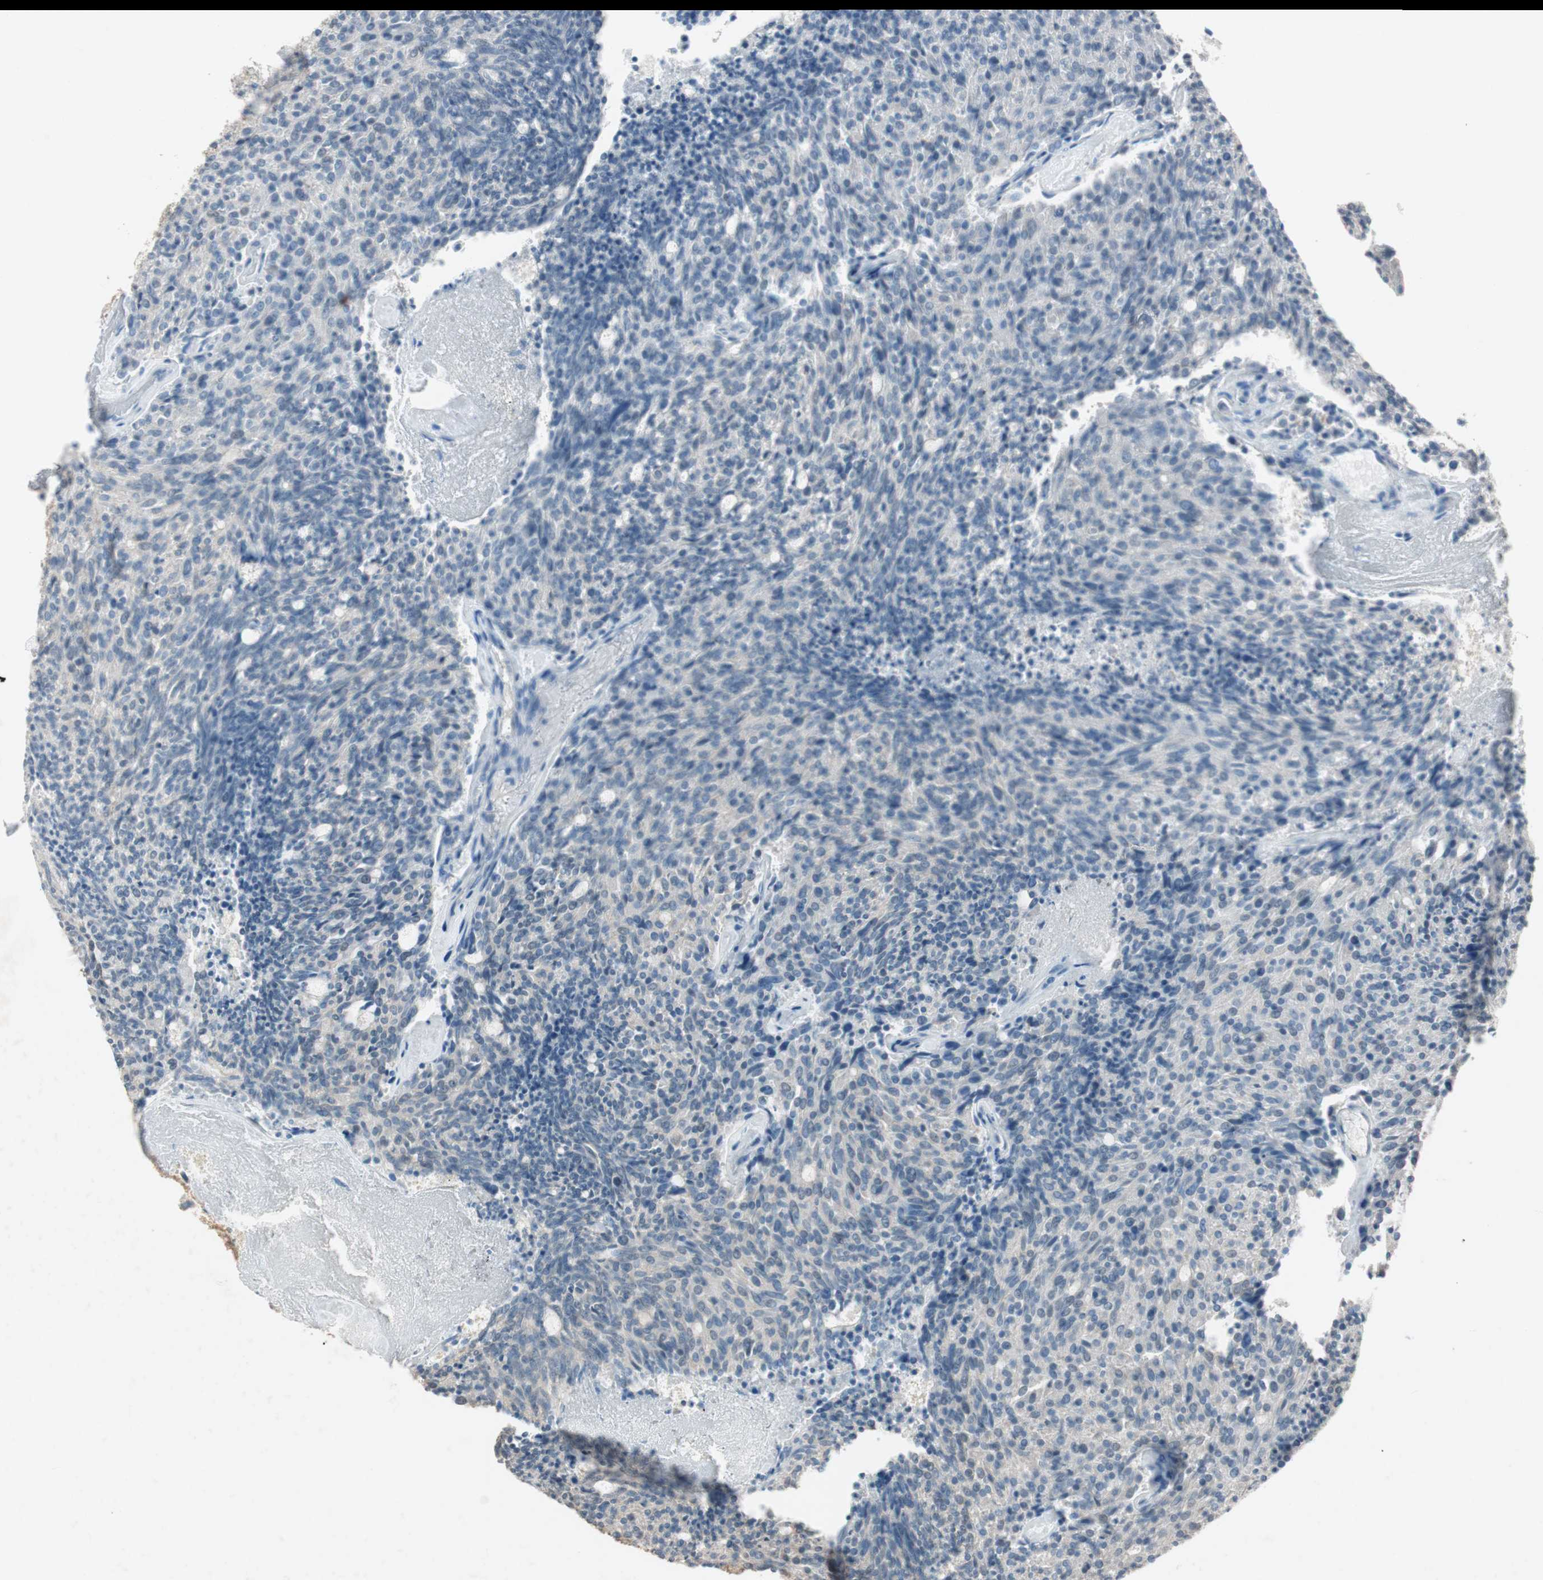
{"staining": {"intensity": "negative", "quantity": "none", "location": "none"}, "tissue": "carcinoid", "cell_type": "Tumor cells", "image_type": "cancer", "snomed": [{"axis": "morphology", "description": "Carcinoid, malignant, NOS"}, {"axis": "topography", "description": "Pancreas"}], "caption": "Micrograph shows no protein staining in tumor cells of carcinoid (malignant) tissue. (DAB IHC, high magnification).", "gene": "KHK", "patient": {"sex": "female", "age": 54}}